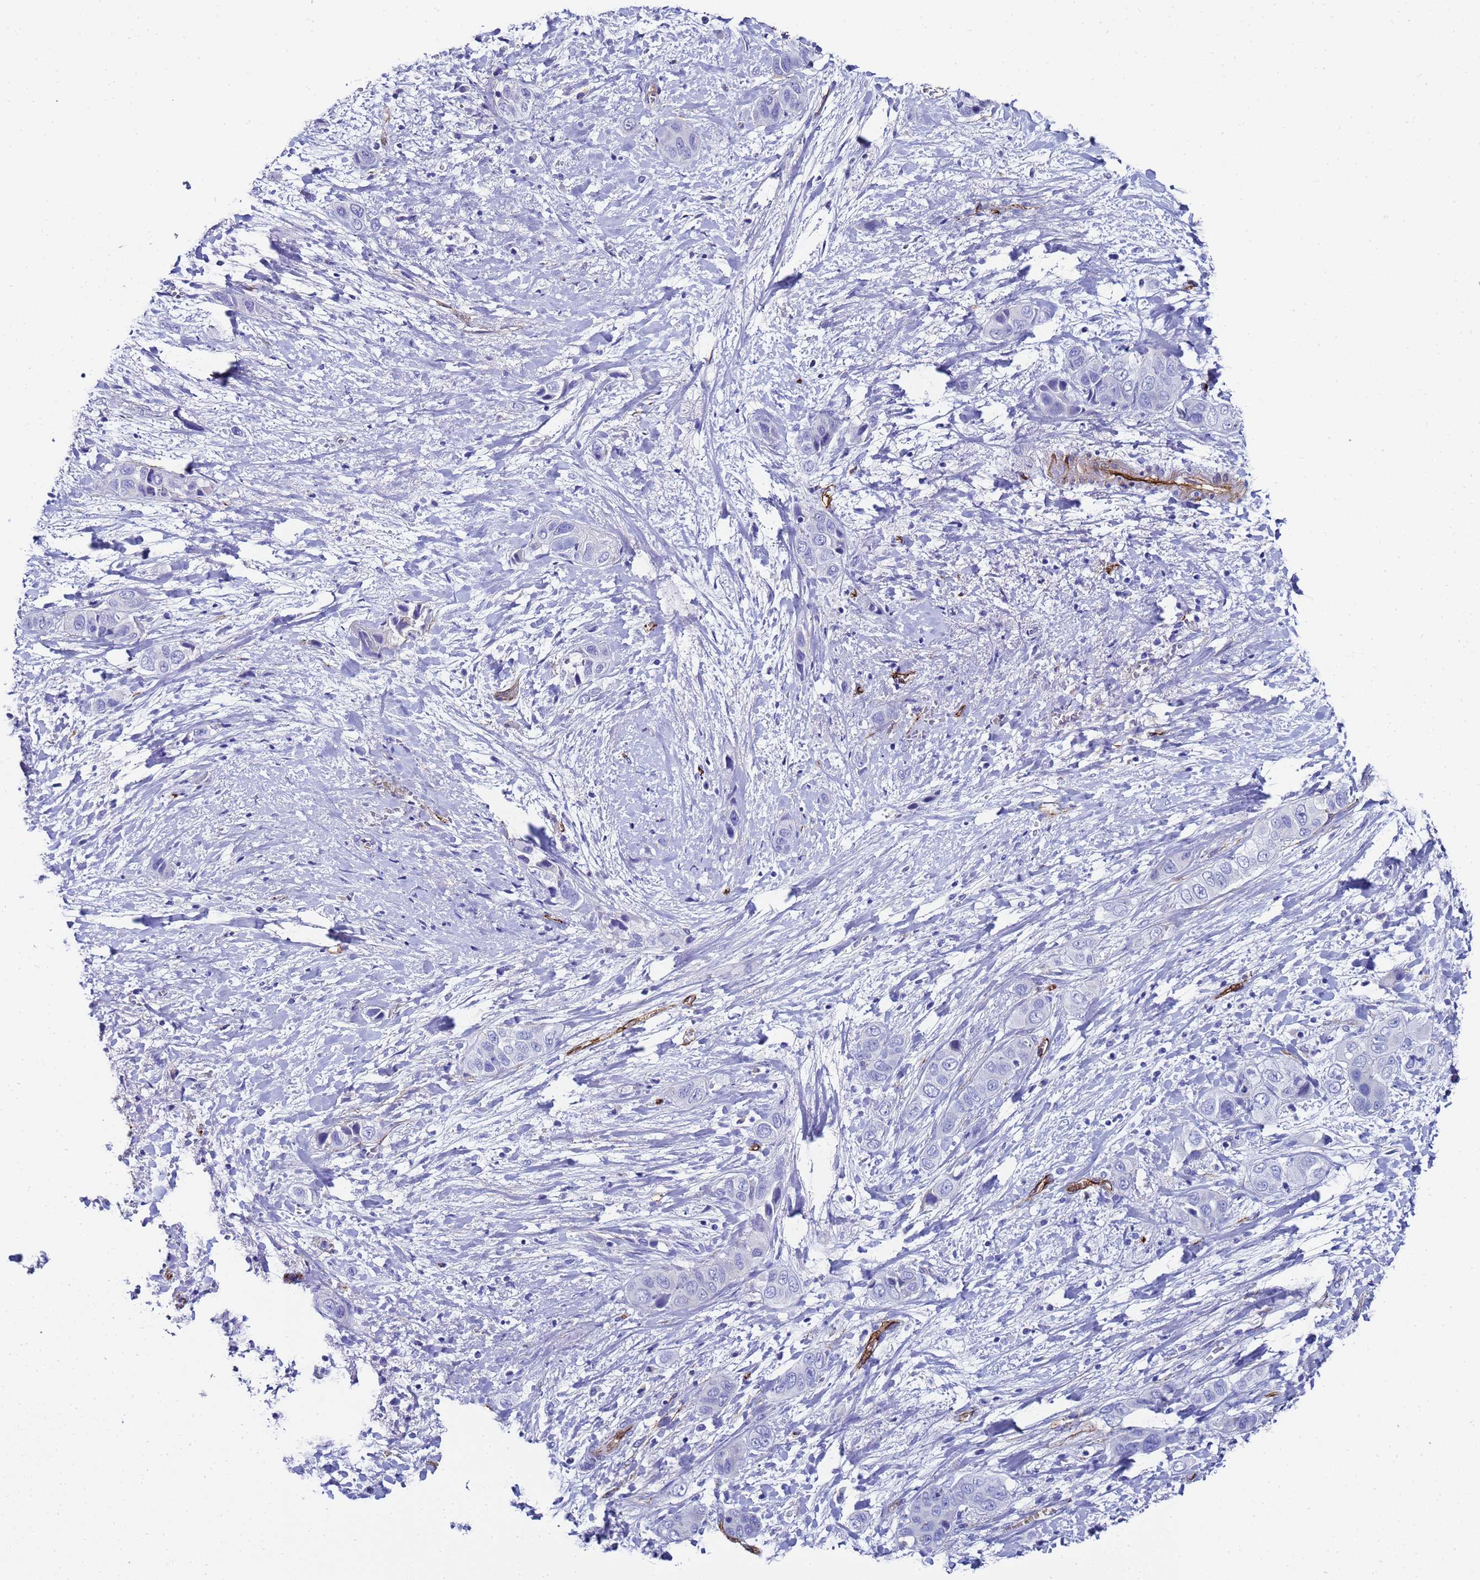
{"staining": {"intensity": "negative", "quantity": "none", "location": "none"}, "tissue": "liver cancer", "cell_type": "Tumor cells", "image_type": "cancer", "snomed": [{"axis": "morphology", "description": "Cholangiocarcinoma"}, {"axis": "topography", "description": "Liver"}], "caption": "DAB immunohistochemical staining of liver cancer (cholangiocarcinoma) exhibits no significant staining in tumor cells.", "gene": "ADIPOQ", "patient": {"sex": "female", "age": 52}}